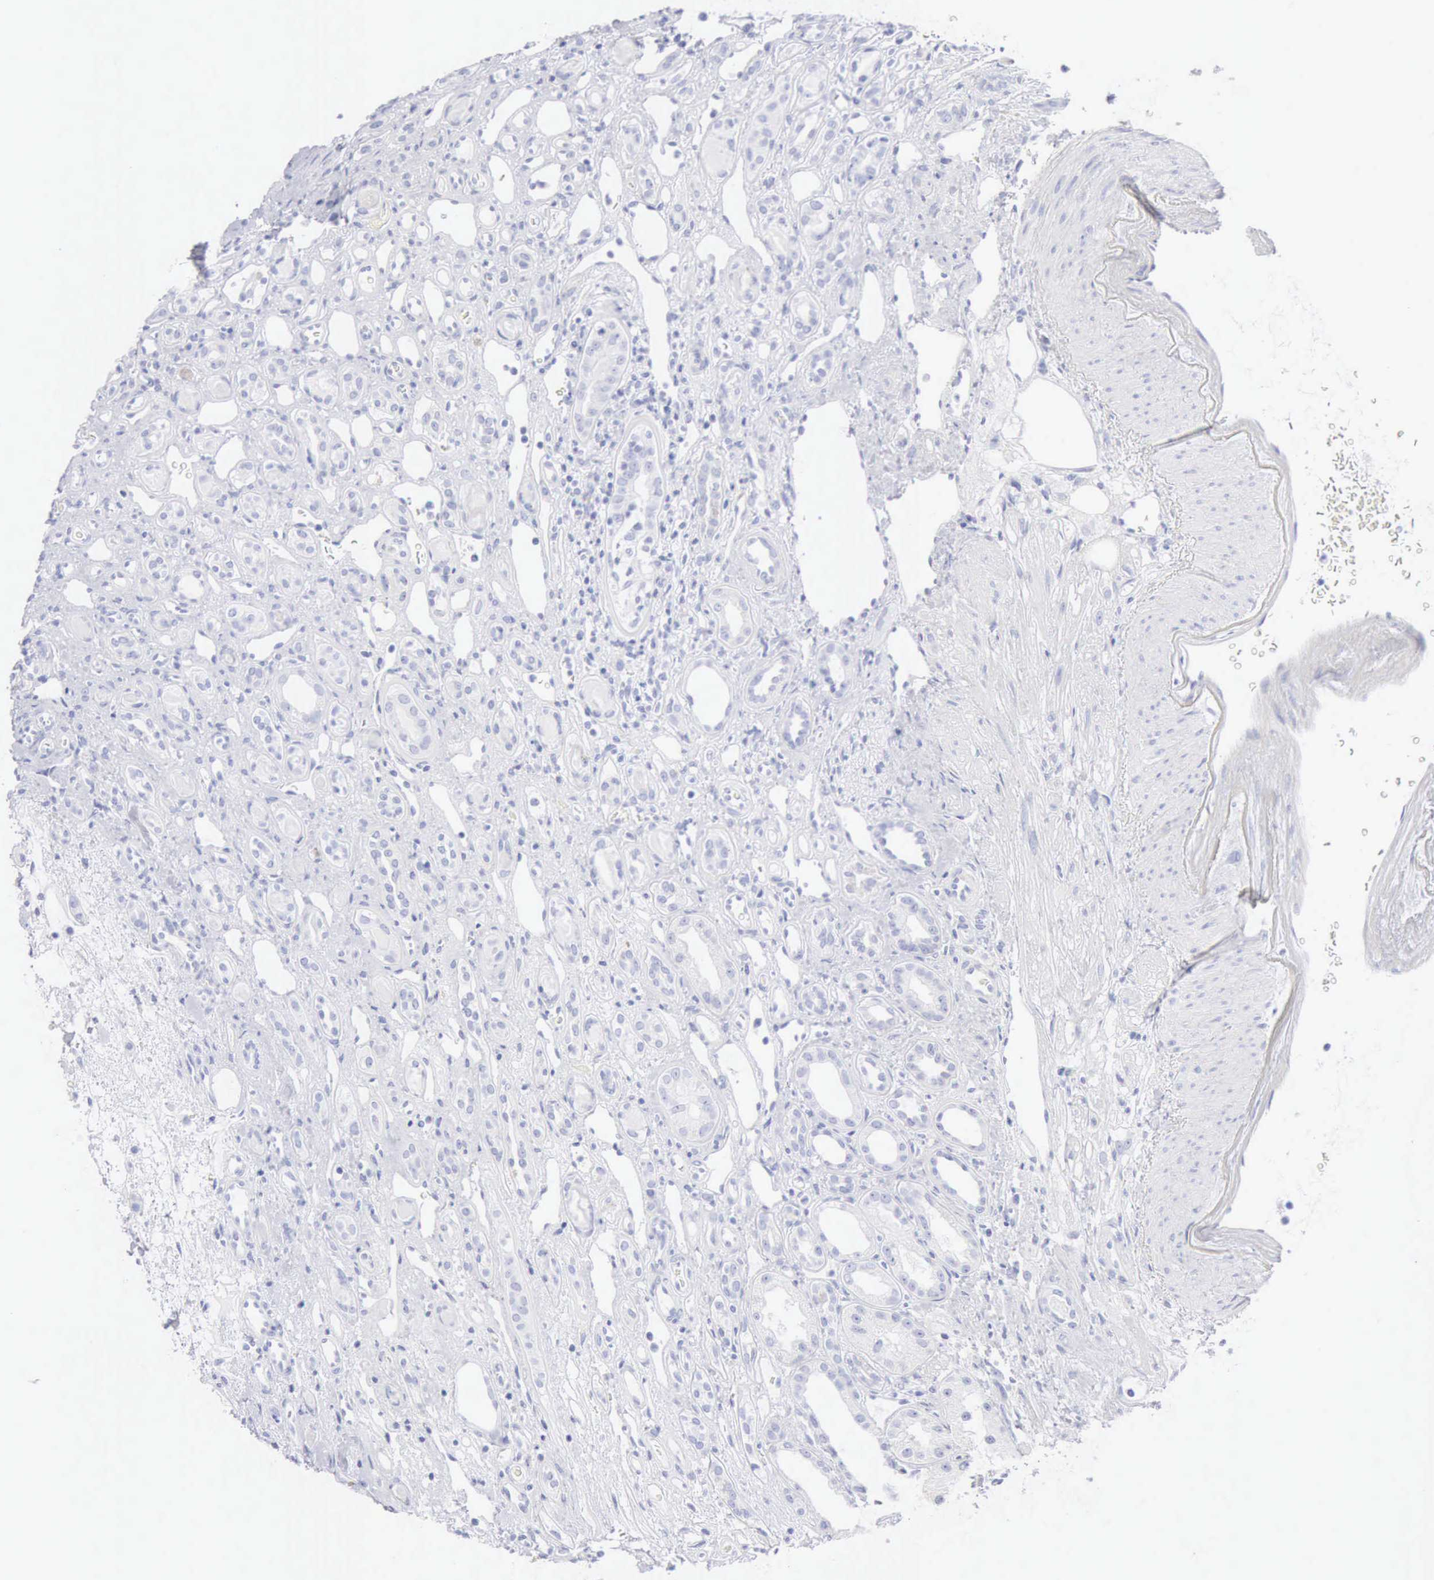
{"staining": {"intensity": "negative", "quantity": "none", "location": "none"}, "tissue": "renal cancer", "cell_type": "Tumor cells", "image_type": "cancer", "snomed": [{"axis": "morphology", "description": "Adenocarcinoma, NOS"}, {"axis": "topography", "description": "Kidney"}], "caption": "Immunohistochemistry photomicrograph of neoplastic tissue: renal adenocarcinoma stained with DAB displays no significant protein staining in tumor cells. The staining is performed using DAB (3,3'-diaminobenzidine) brown chromogen with nuclei counter-stained in using hematoxylin.", "gene": "KRT10", "patient": {"sex": "female", "age": 60}}